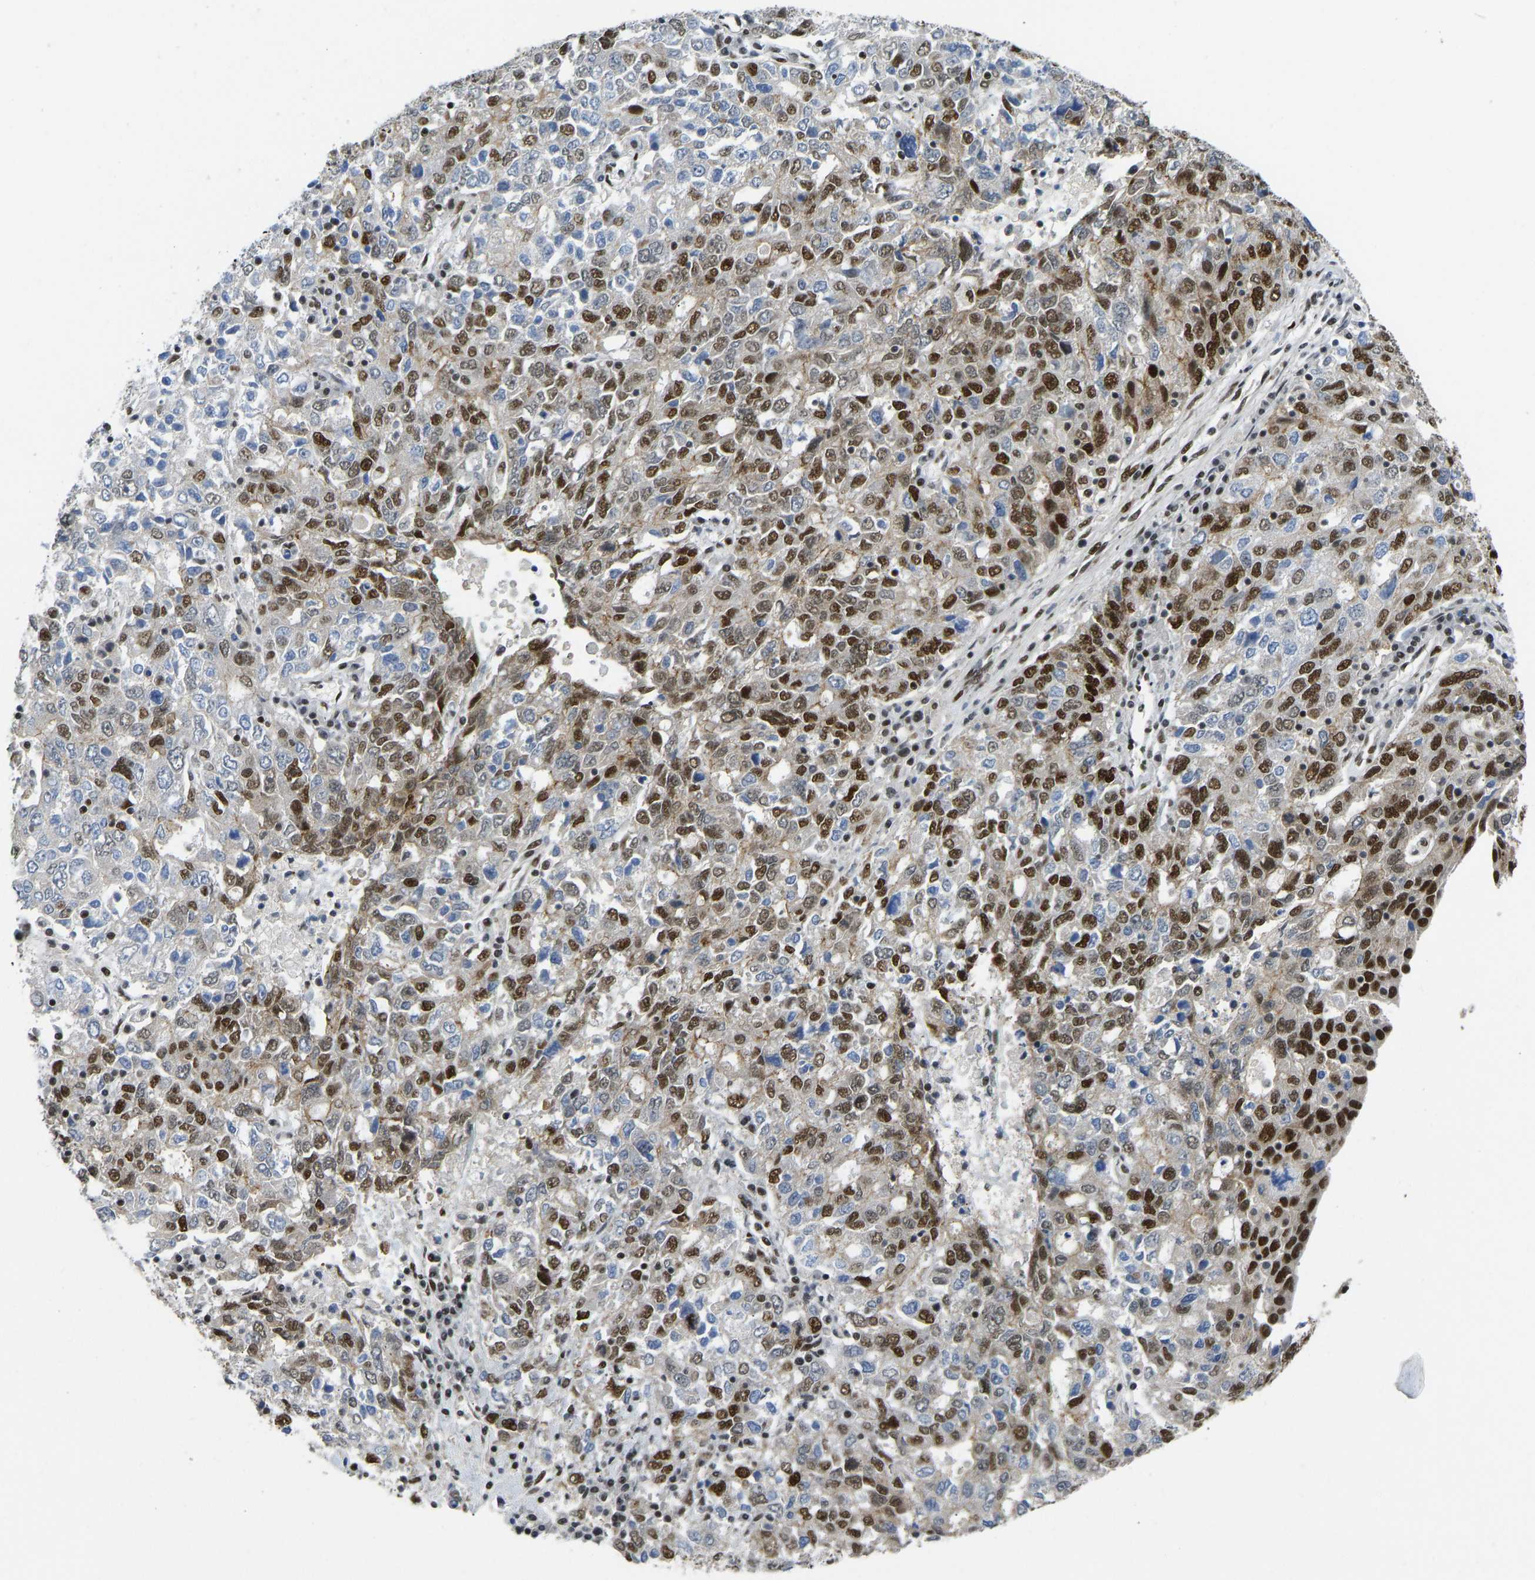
{"staining": {"intensity": "strong", "quantity": "25%-75%", "location": "nuclear"}, "tissue": "ovarian cancer", "cell_type": "Tumor cells", "image_type": "cancer", "snomed": [{"axis": "morphology", "description": "Carcinoma, endometroid"}, {"axis": "topography", "description": "Ovary"}], "caption": "IHC of human endometroid carcinoma (ovarian) displays high levels of strong nuclear staining in approximately 25%-75% of tumor cells. The staining is performed using DAB brown chromogen to label protein expression. The nuclei are counter-stained blue using hematoxylin.", "gene": "FOXK1", "patient": {"sex": "female", "age": 62}}